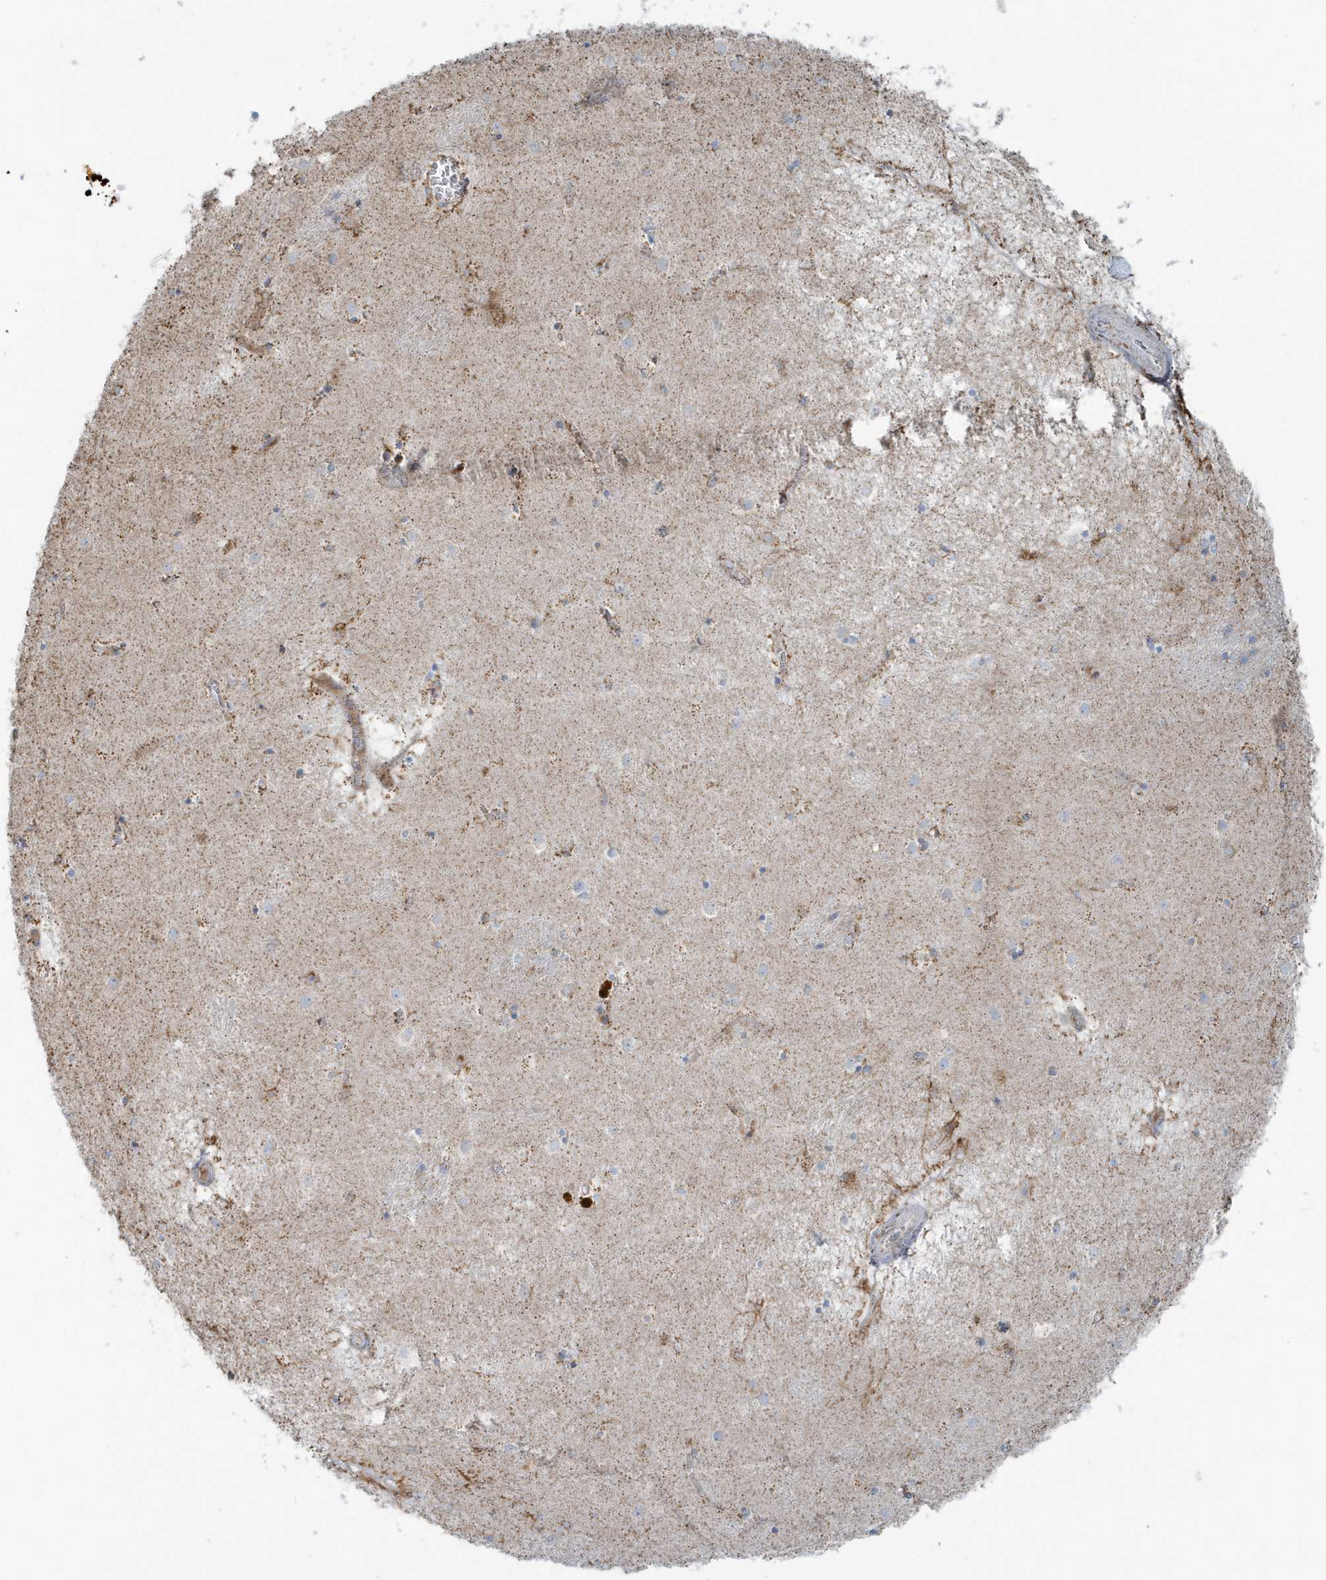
{"staining": {"intensity": "moderate", "quantity": "<25%", "location": "cytoplasmic/membranous"}, "tissue": "caudate", "cell_type": "Glial cells", "image_type": "normal", "snomed": [{"axis": "morphology", "description": "Normal tissue, NOS"}, {"axis": "topography", "description": "Lateral ventricle wall"}], "caption": "Brown immunohistochemical staining in normal caudate reveals moderate cytoplasmic/membranous staining in about <25% of glial cells. (Stains: DAB in brown, nuclei in blue, Microscopy: brightfield microscopy at high magnification).", "gene": "RAB11FIP3", "patient": {"sex": "male", "age": 70}}